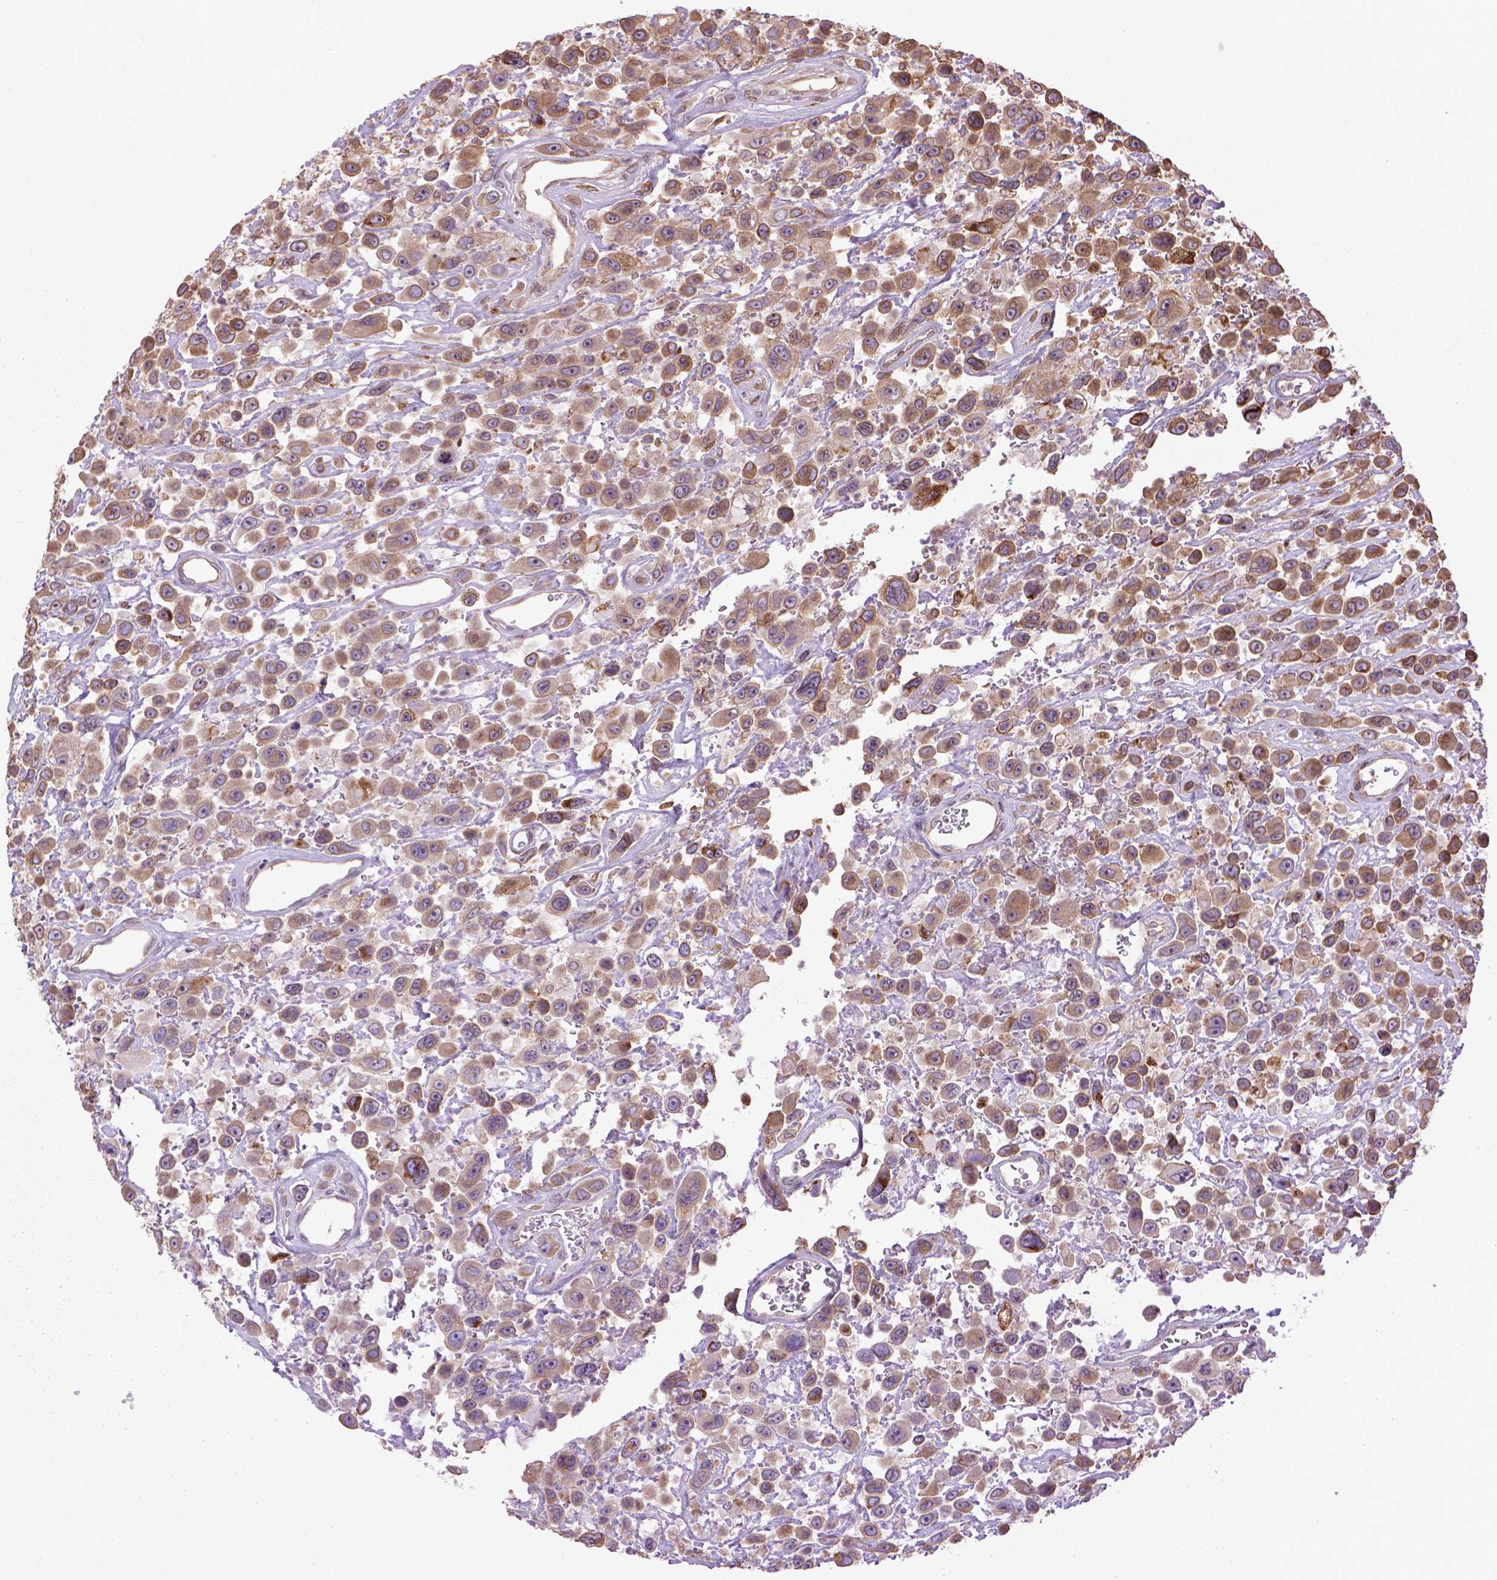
{"staining": {"intensity": "moderate", "quantity": ">75%", "location": "cytoplasmic/membranous"}, "tissue": "urothelial cancer", "cell_type": "Tumor cells", "image_type": "cancer", "snomed": [{"axis": "morphology", "description": "Urothelial carcinoma, High grade"}, {"axis": "topography", "description": "Urinary bladder"}], "caption": "Immunohistochemistry of urothelial cancer reveals medium levels of moderate cytoplasmic/membranous staining in about >75% of tumor cells.", "gene": "GAS1", "patient": {"sex": "male", "age": 53}}